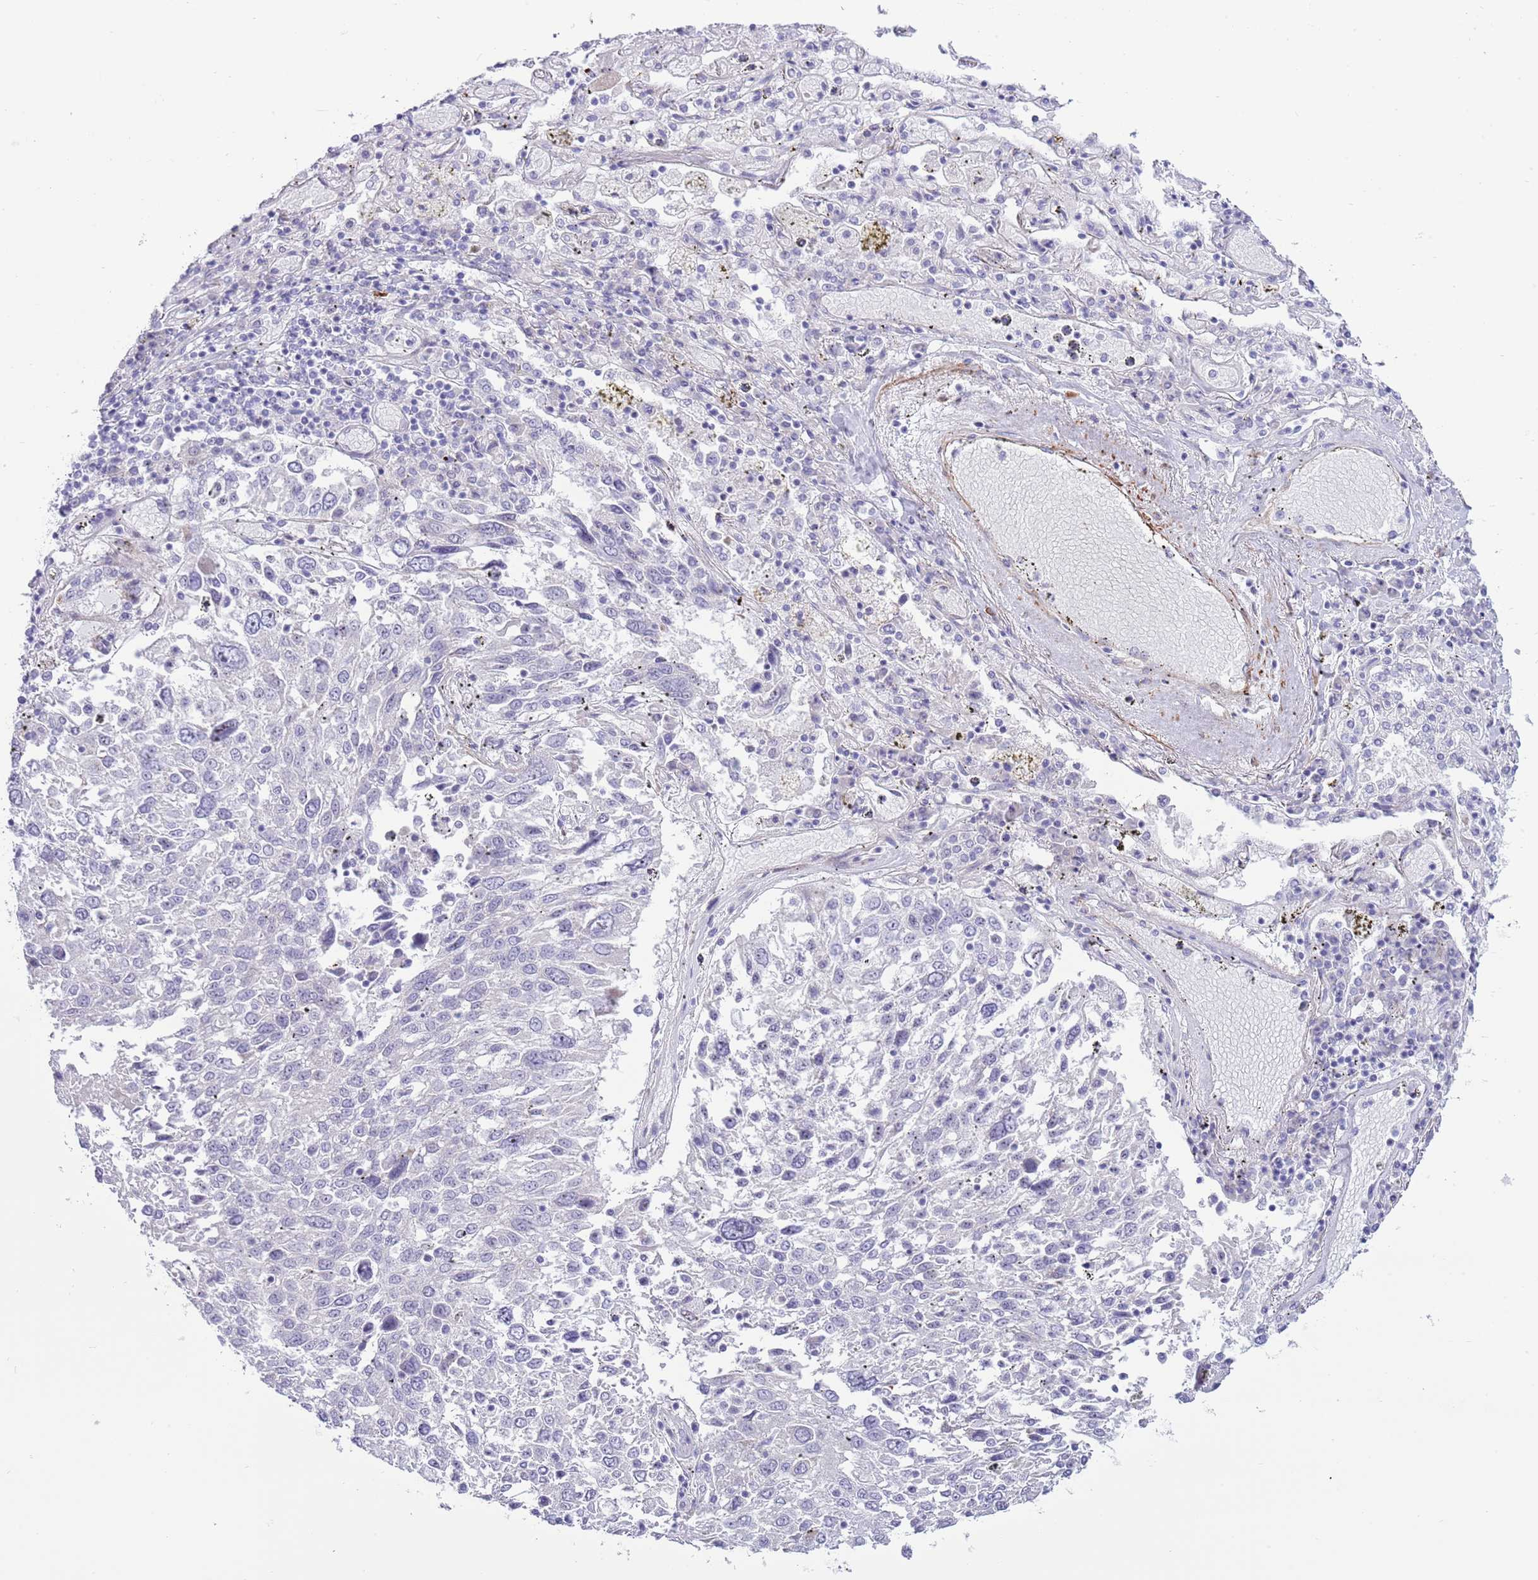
{"staining": {"intensity": "negative", "quantity": "none", "location": "none"}, "tissue": "lung cancer", "cell_type": "Tumor cells", "image_type": "cancer", "snomed": [{"axis": "morphology", "description": "Squamous cell carcinoma, NOS"}, {"axis": "topography", "description": "Lung"}], "caption": "A photomicrograph of lung cancer (squamous cell carcinoma) stained for a protein shows no brown staining in tumor cells.", "gene": "ZC4H2", "patient": {"sex": "male", "age": 65}}